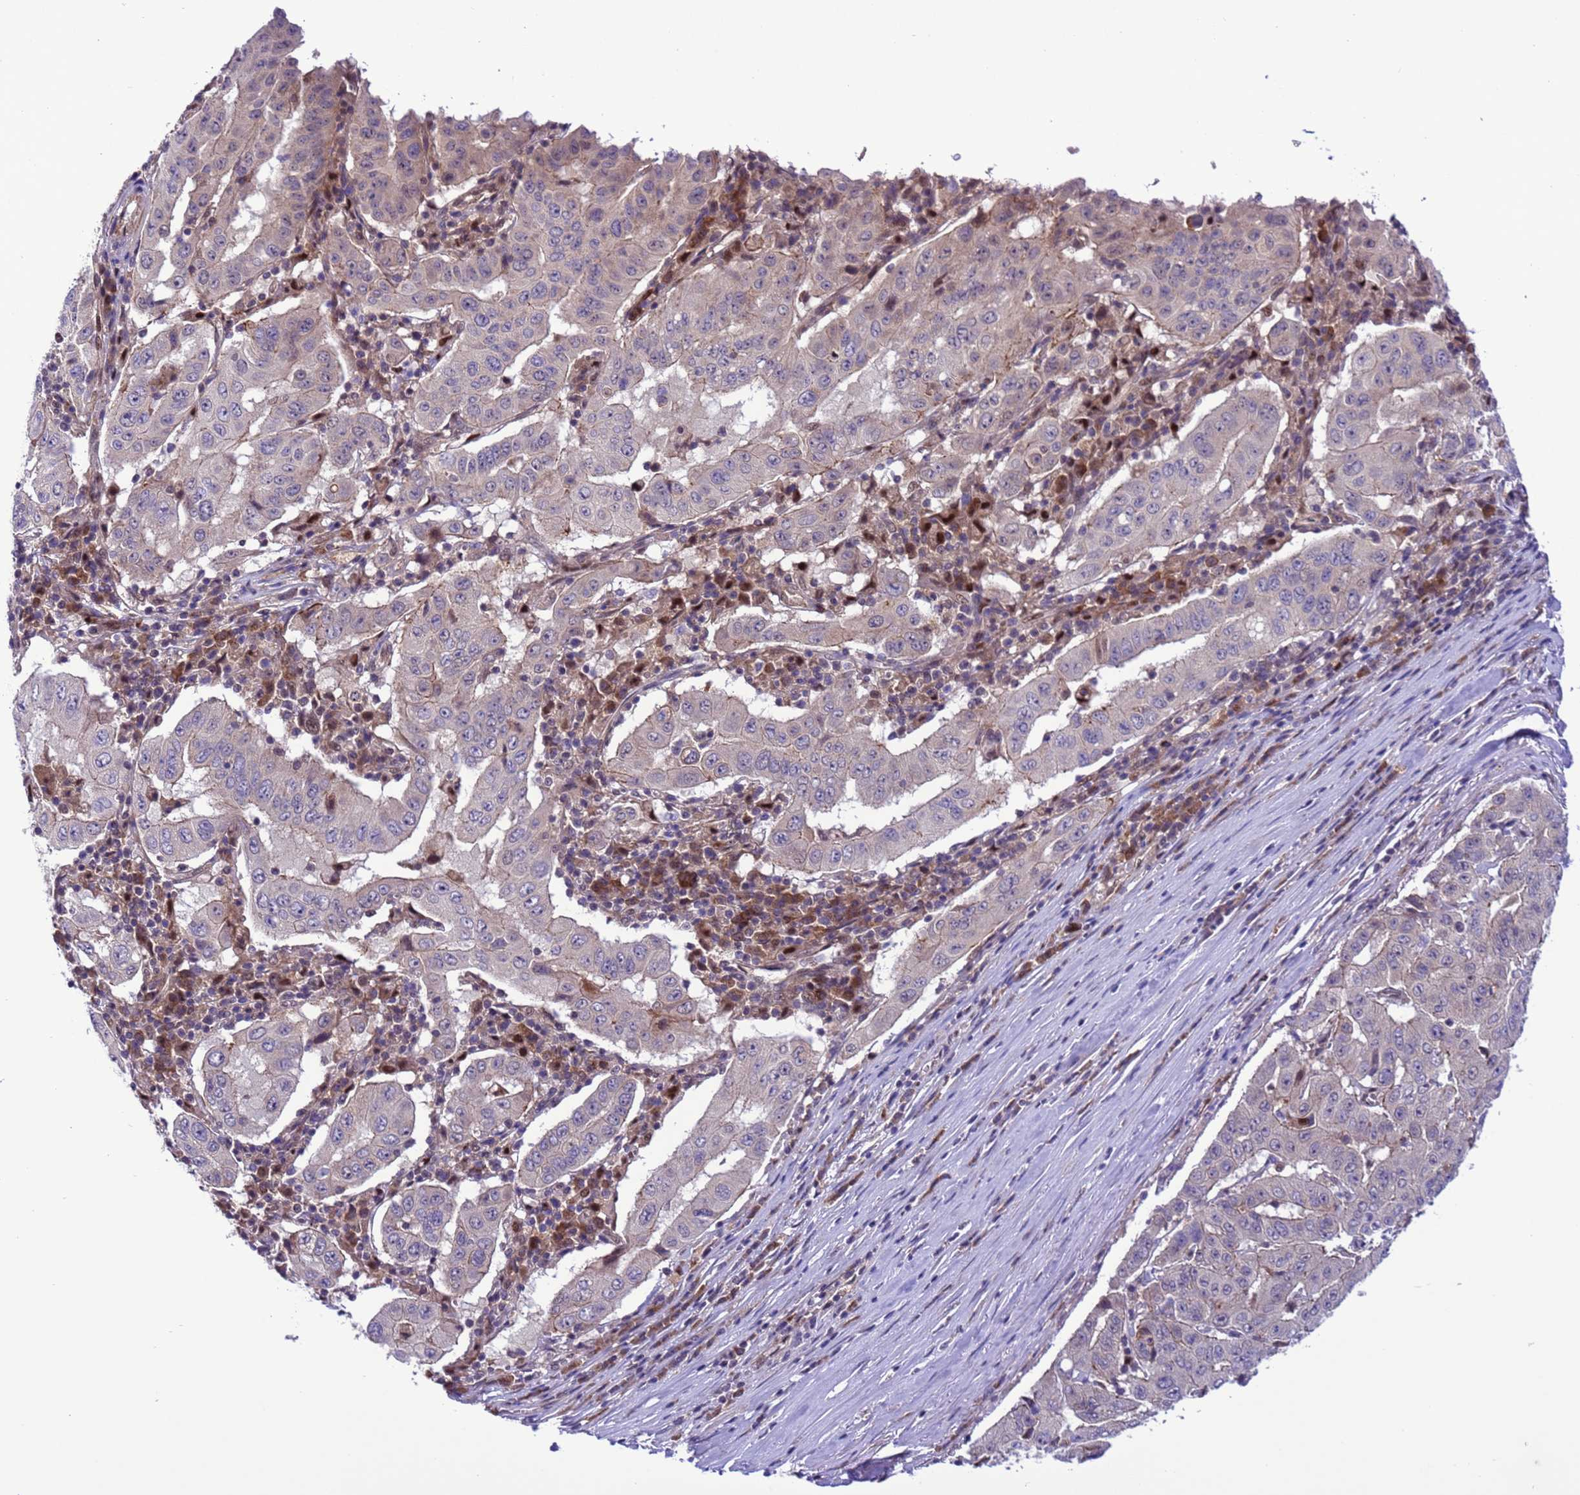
{"staining": {"intensity": "negative", "quantity": "none", "location": "none"}, "tissue": "pancreatic cancer", "cell_type": "Tumor cells", "image_type": "cancer", "snomed": [{"axis": "morphology", "description": "Adenocarcinoma, NOS"}, {"axis": "topography", "description": "Pancreas"}], "caption": "Immunohistochemical staining of pancreatic cancer reveals no significant expression in tumor cells.", "gene": "RASD1", "patient": {"sex": "male", "age": 63}}